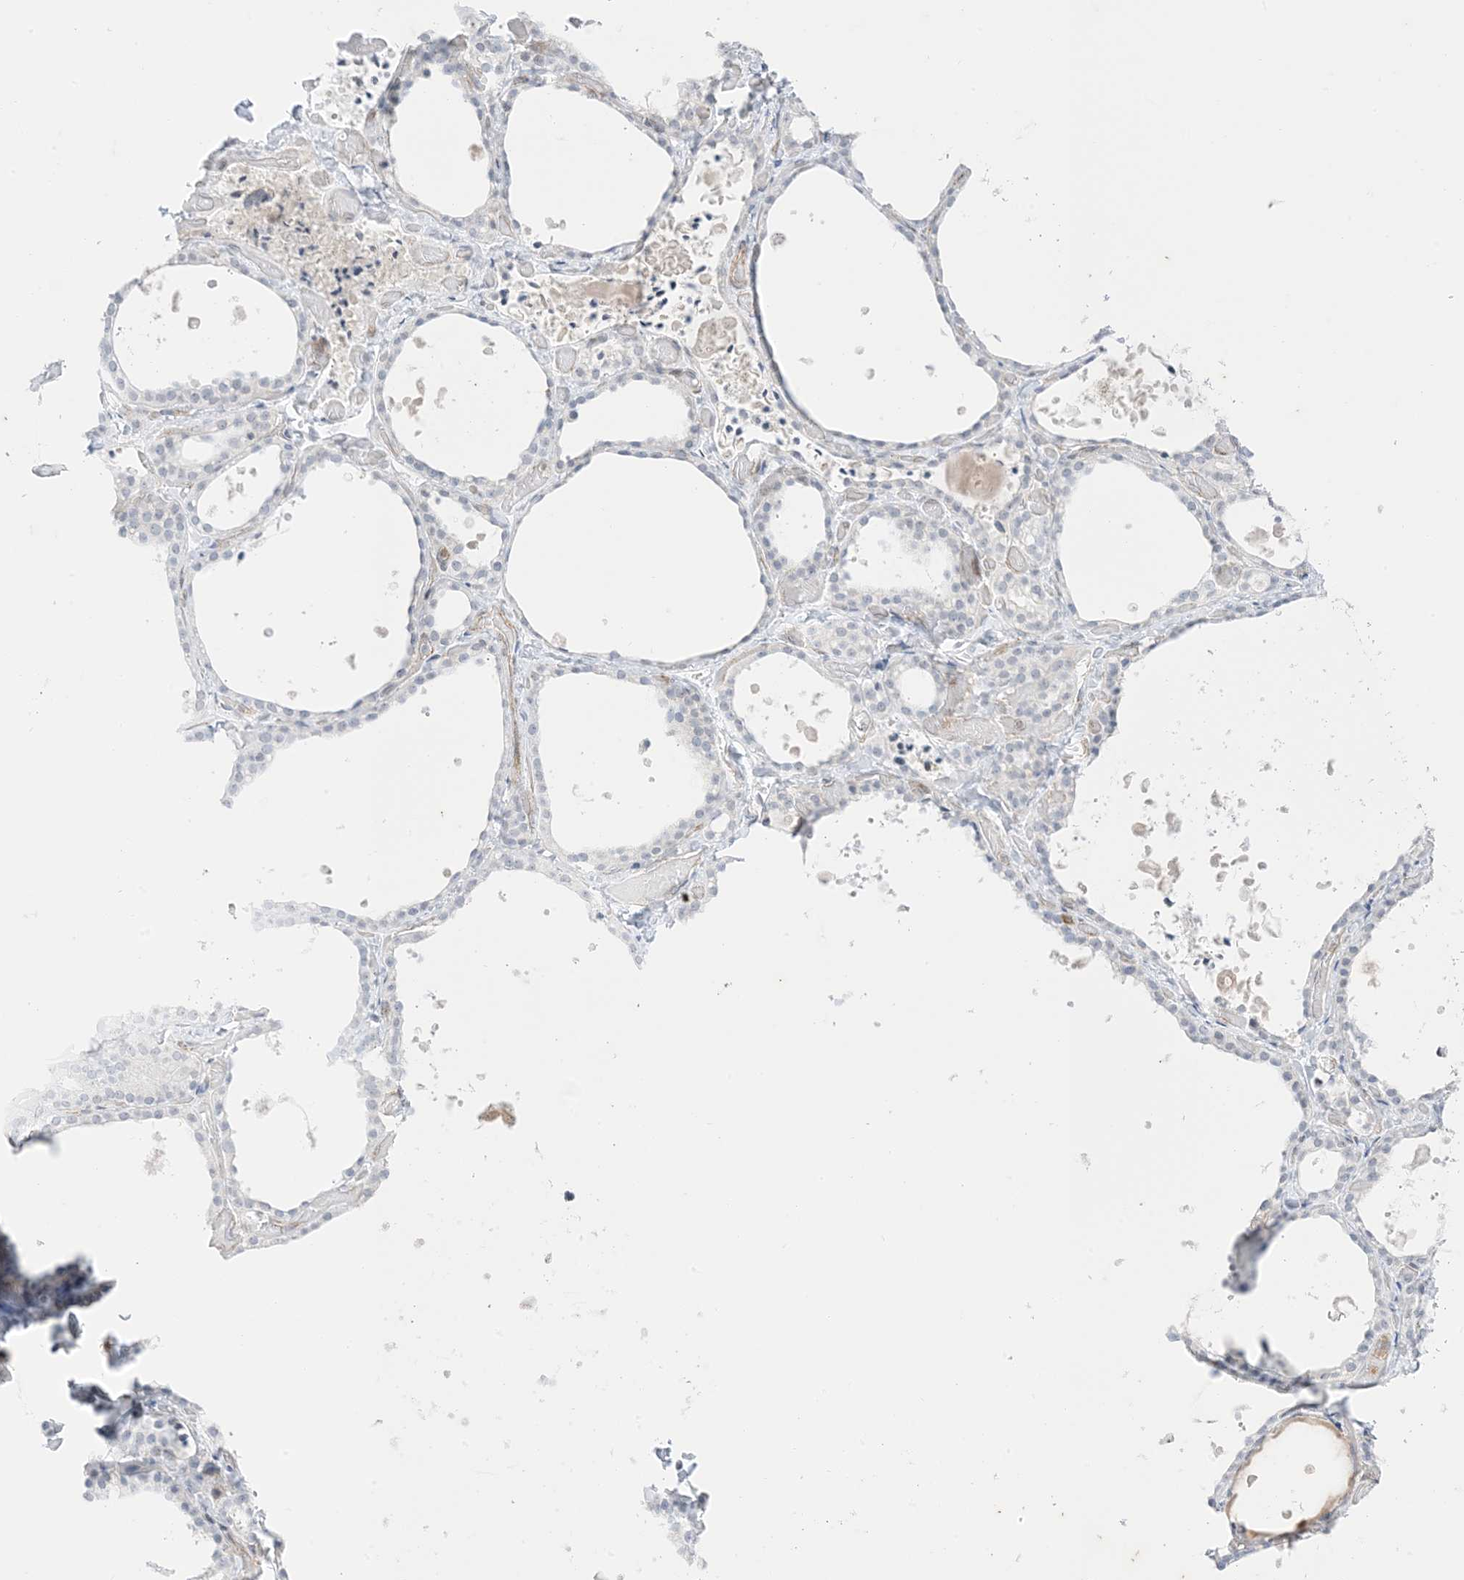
{"staining": {"intensity": "negative", "quantity": "none", "location": "none"}, "tissue": "thyroid gland", "cell_type": "Glandular cells", "image_type": "normal", "snomed": [{"axis": "morphology", "description": "Normal tissue, NOS"}, {"axis": "topography", "description": "Thyroid gland"}], "caption": "DAB immunohistochemical staining of unremarkable thyroid gland exhibits no significant positivity in glandular cells.", "gene": "RAC1", "patient": {"sex": "female", "age": 44}}